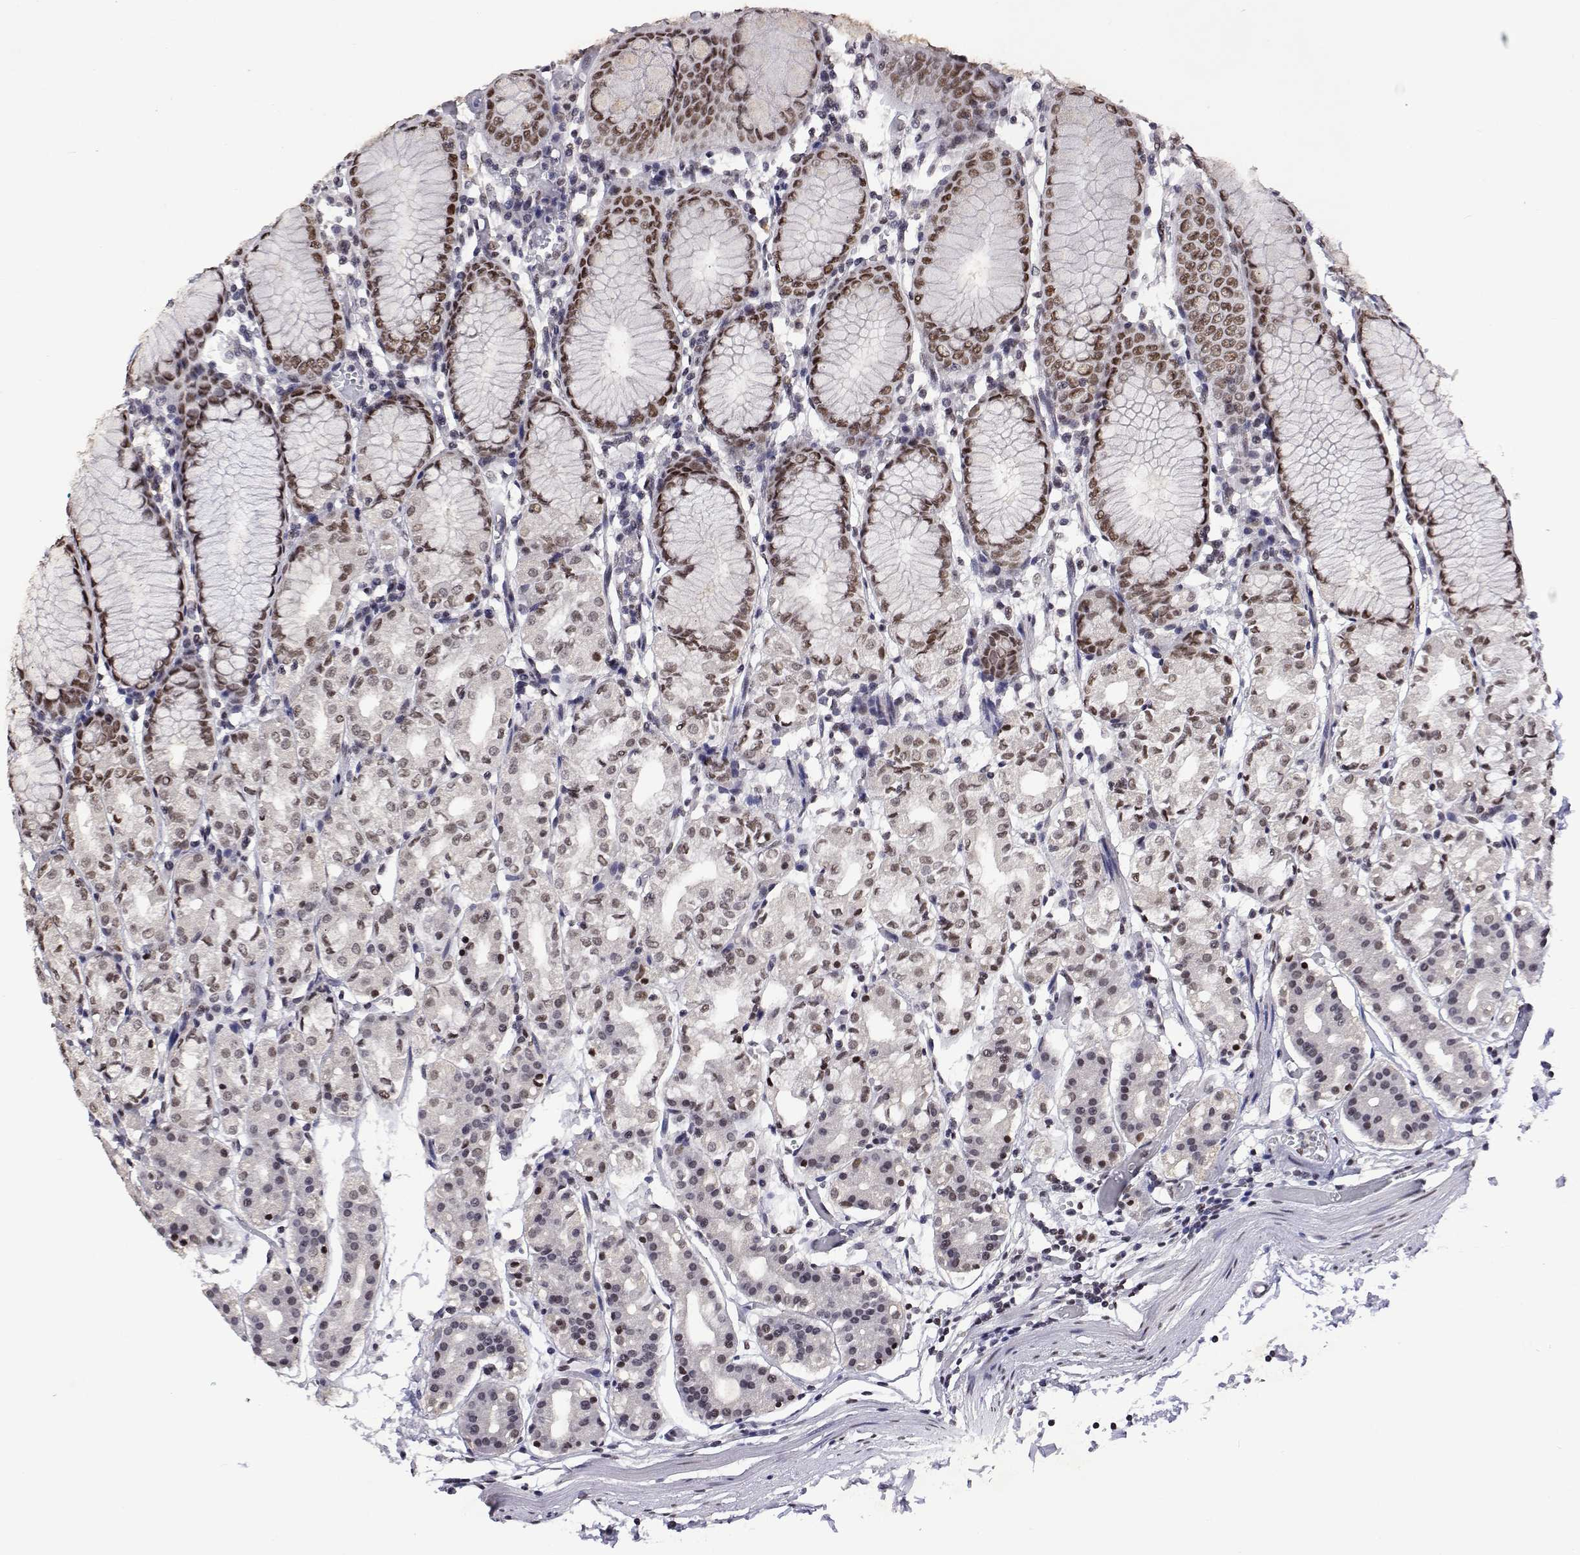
{"staining": {"intensity": "moderate", "quantity": "25%-75%", "location": "nuclear"}, "tissue": "stomach", "cell_type": "Glandular cells", "image_type": "normal", "snomed": [{"axis": "morphology", "description": "Normal tissue, NOS"}, {"axis": "topography", "description": "Stomach"}], "caption": "Human stomach stained for a protein (brown) shows moderate nuclear positive expression in approximately 25%-75% of glandular cells.", "gene": "HNRNPA0", "patient": {"sex": "female", "age": 57}}